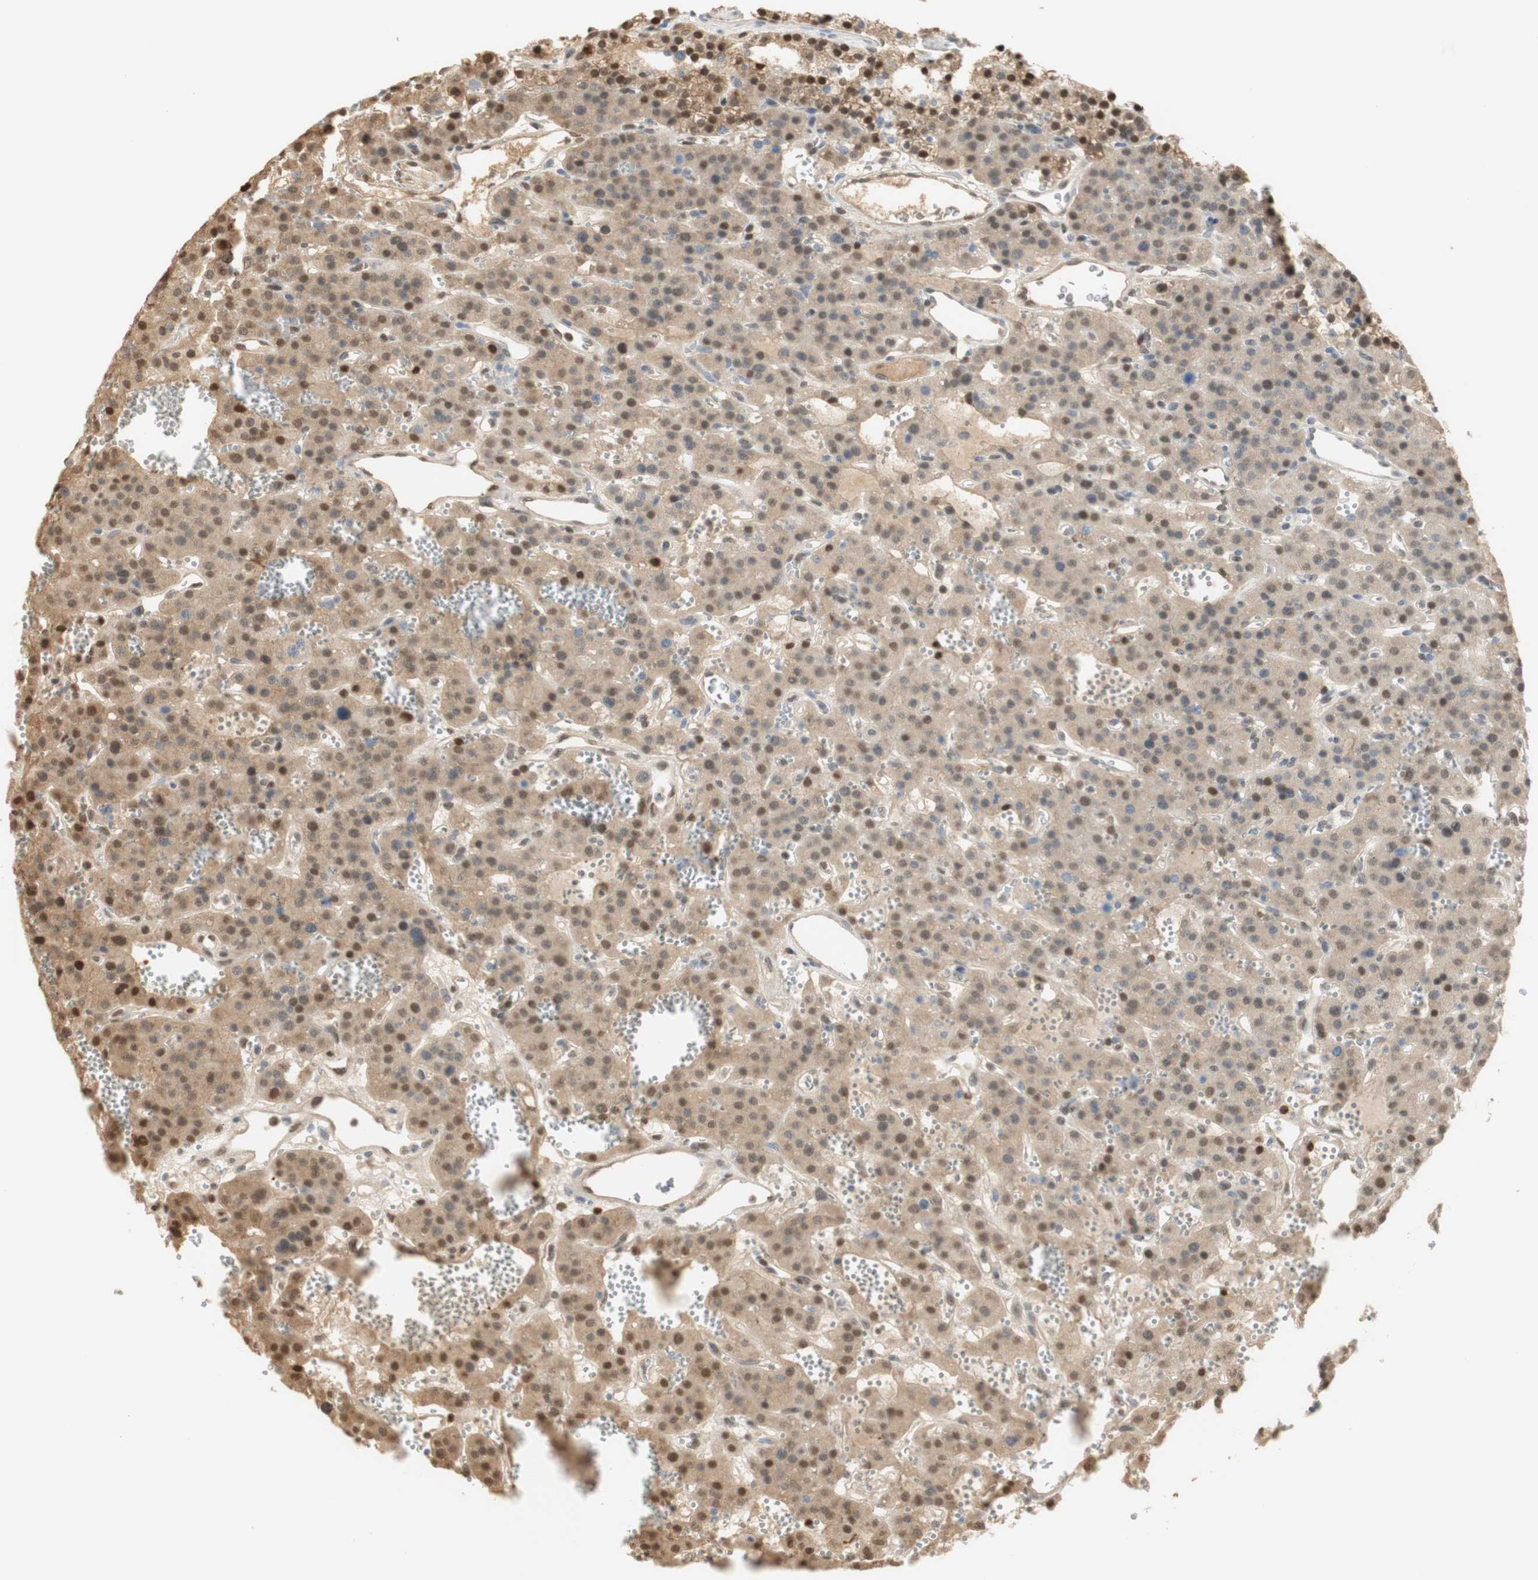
{"staining": {"intensity": "moderate", "quantity": ">75%", "location": "cytoplasmic/membranous,nuclear"}, "tissue": "parathyroid gland", "cell_type": "Glandular cells", "image_type": "normal", "snomed": [{"axis": "morphology", "description": "Normal tissue, NOS"}, {"axis": "morphology", "description": "Adenoma, NOS"}, {"axis": "topography", "description": "Parathyroid gland"}], "caption": "IHC photomicrograph of unremarkable parathyroid gland: parathyroid gland stained using immunohistochemistry (IHC) demonstrates medium levels of moderate protein expression localized specifically in the cytoplasmic/membranous,nuclear of glandular cells, appearing as a cytoplasmic/membranous,nuclear brown color.", "gene": "NAP1L4", "patient": {"sex": "female", "age": 81}}